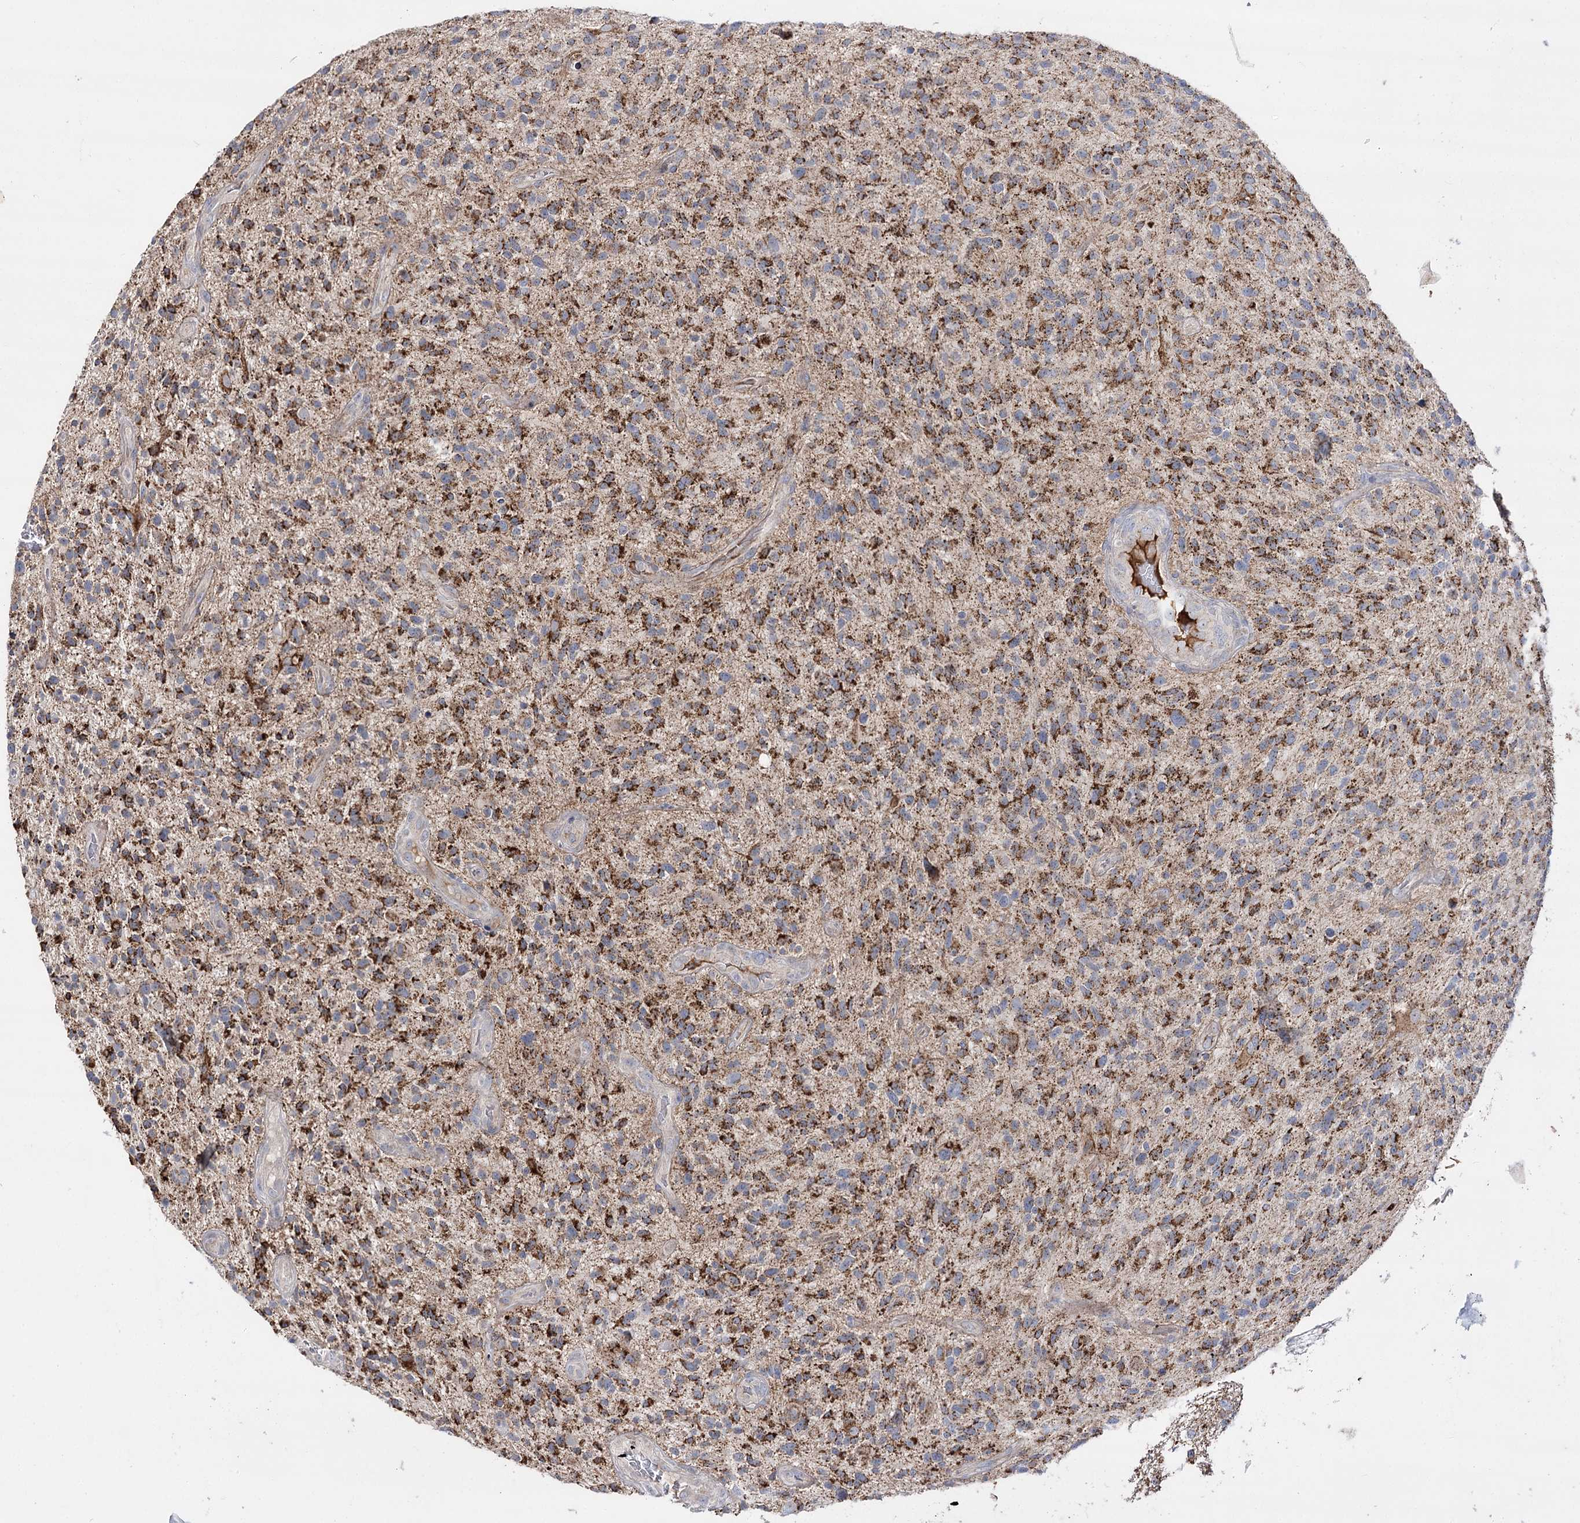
{"staining": {"intensity": "moderate", "quantity": ">75%", "location": "cytoplasmic/membranous"}, "tissue": "glioma", "cell_type": "Tumor cells", "image_type": "cancer", "snomed": [{"axis": "morphology", "description": "Glioma, malignant, High grade"}, {"axis": "topography", "description": "Brain"}], "caption": "Malignant glioma (high-grade) tissue shows moderate cytoplasmic/membranous staining in about >75% of tumor cells, visualized by immunohistochemistry.", "gene": "NADK2", "patient": {"sex": "male", "age": 47}}